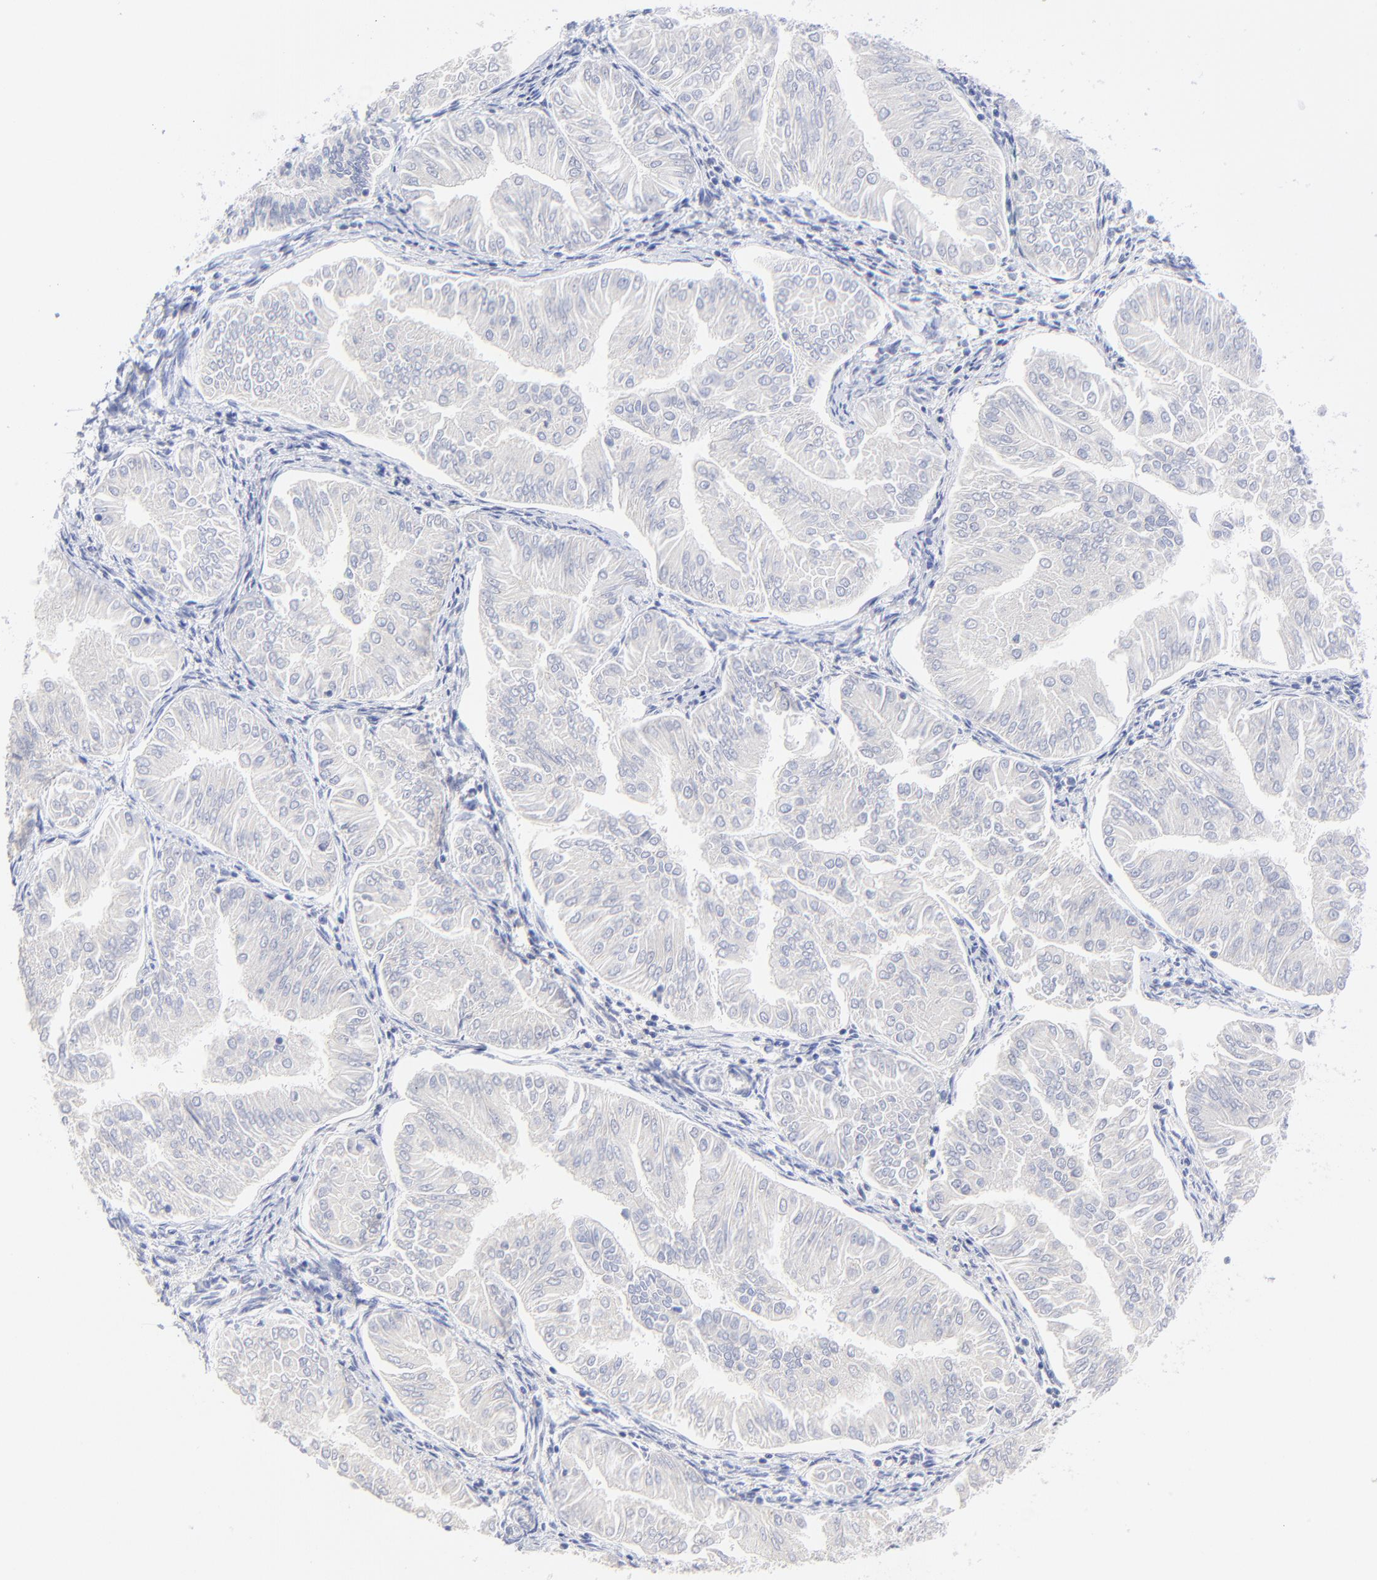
{"staining": {"intensity": "negative", "quantity": "none", "location": "none"}, "tissue": "endometrial cancer", "cell_type": "Tumor cells", "image_type": "cancer", "snomed": [{"axis": "morphology", "description": "Adenocarcinoma, NOS"}, {"axis": "topography", "description": "Endometrium"}], "caption": "An IHC micrograph of adenocarcinoma (endometrial) is shown. There is no staining in tumor cells of adenocarcinoma (endometrial).", "gene": "SULT4A1", "patient": {"sex": "female", "age": 53}}